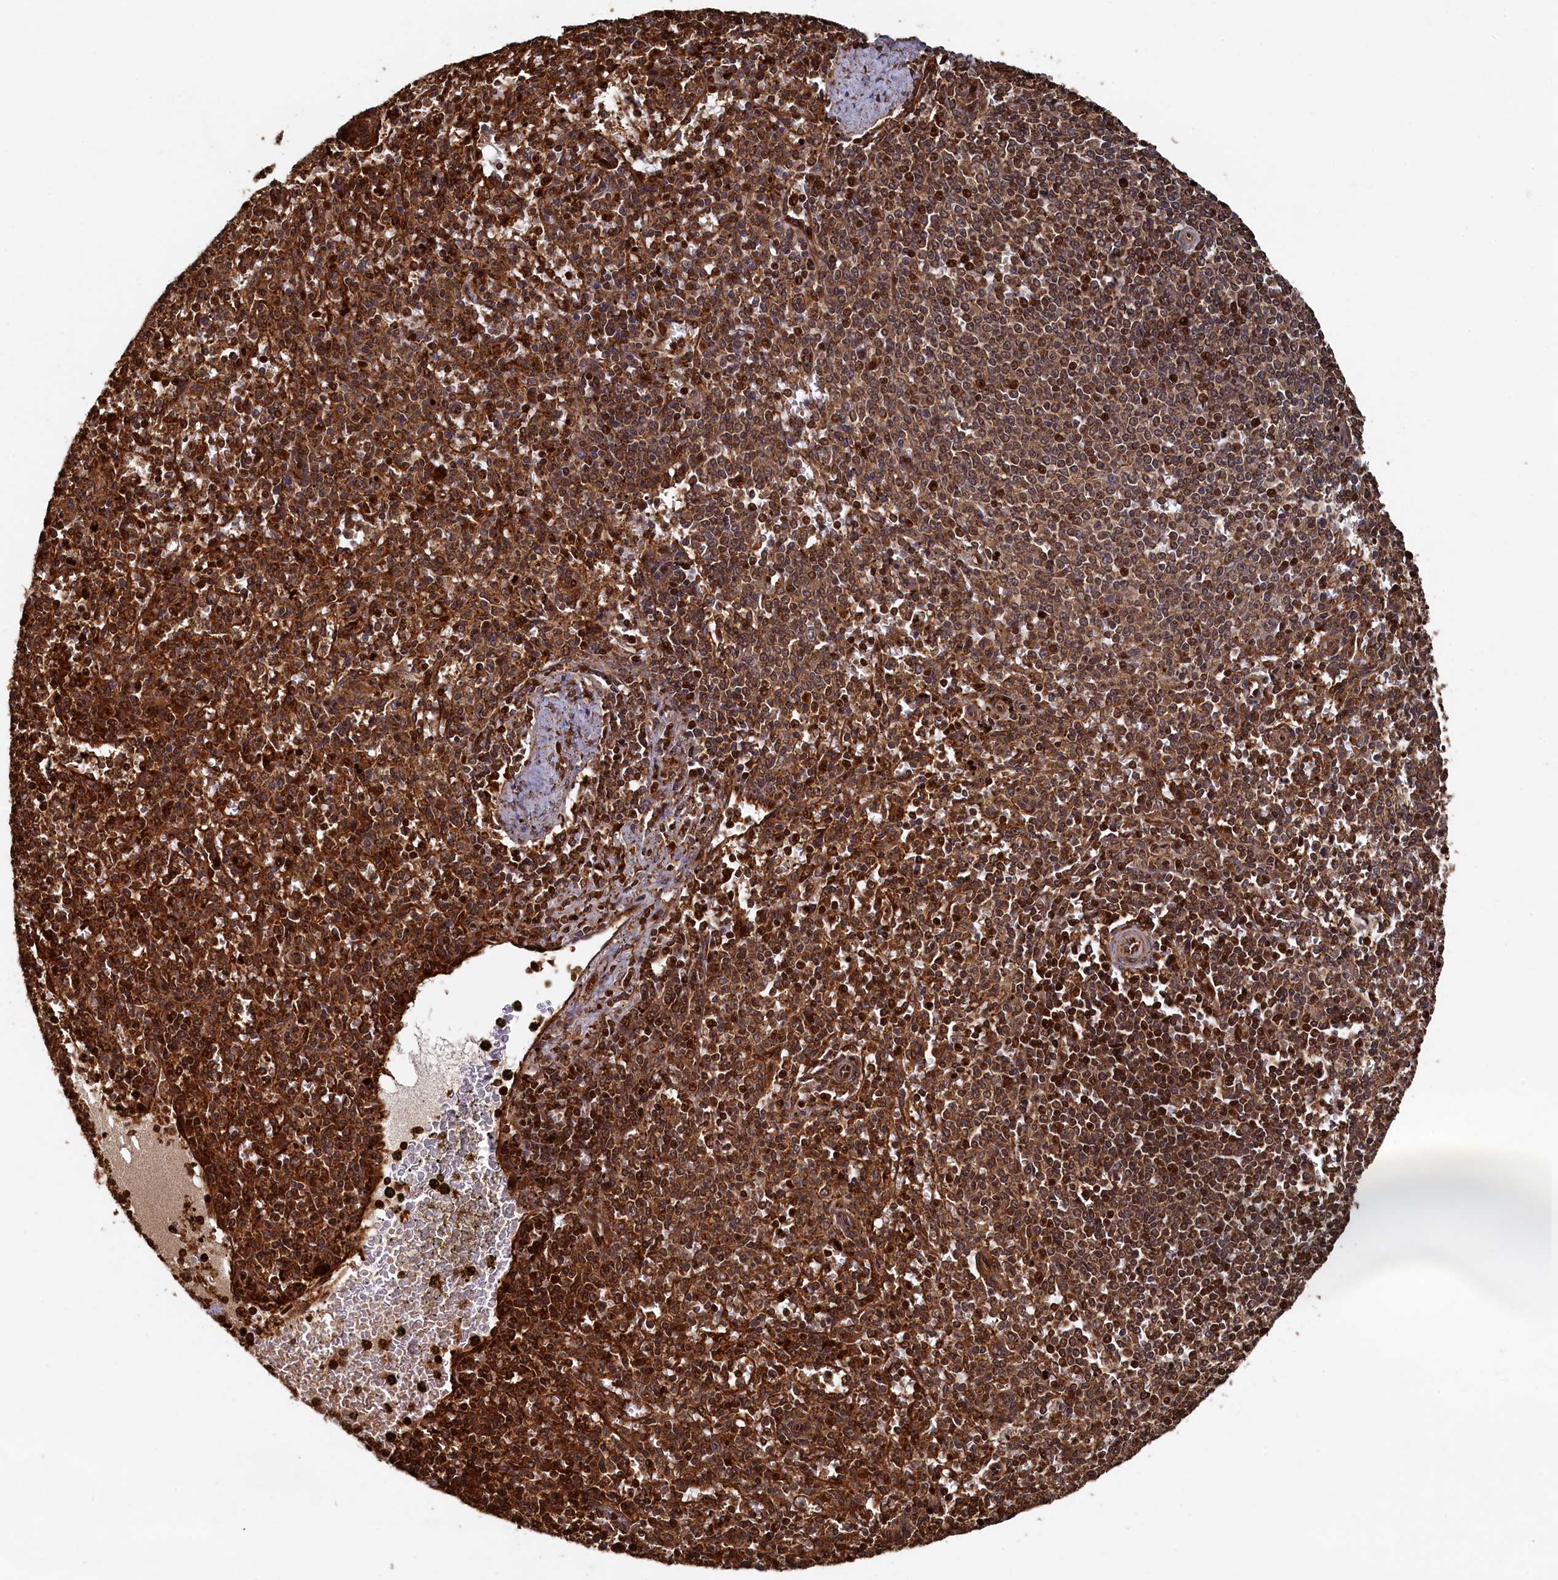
{"staining": {"intensity": "moderate", "quantity": ">75%", "location": "cytoplasmic/membranous"}, "tissue": "spleen", "cell_type": "Cells in red pulp", "image_type": "normal", "snomed": [{"axis": "morphology", "description": "Normal tissue, NOS"}, {"axis": "topography", "description": "Spleen"}], "caption": "Immunohistochemical staining of benign human spleen reveals medium levels of moderate cytoplasmic/membranous expression in approximately >75% of cells in red pulp. The protein is stained brown, and the nuclei are stained in blue (DAB (3,3'-diaminobenzidine) IHC with brightfield microscopy, high magnification).", "gene": "PIGN", "patient": {"sex": "male", "age": 72}}